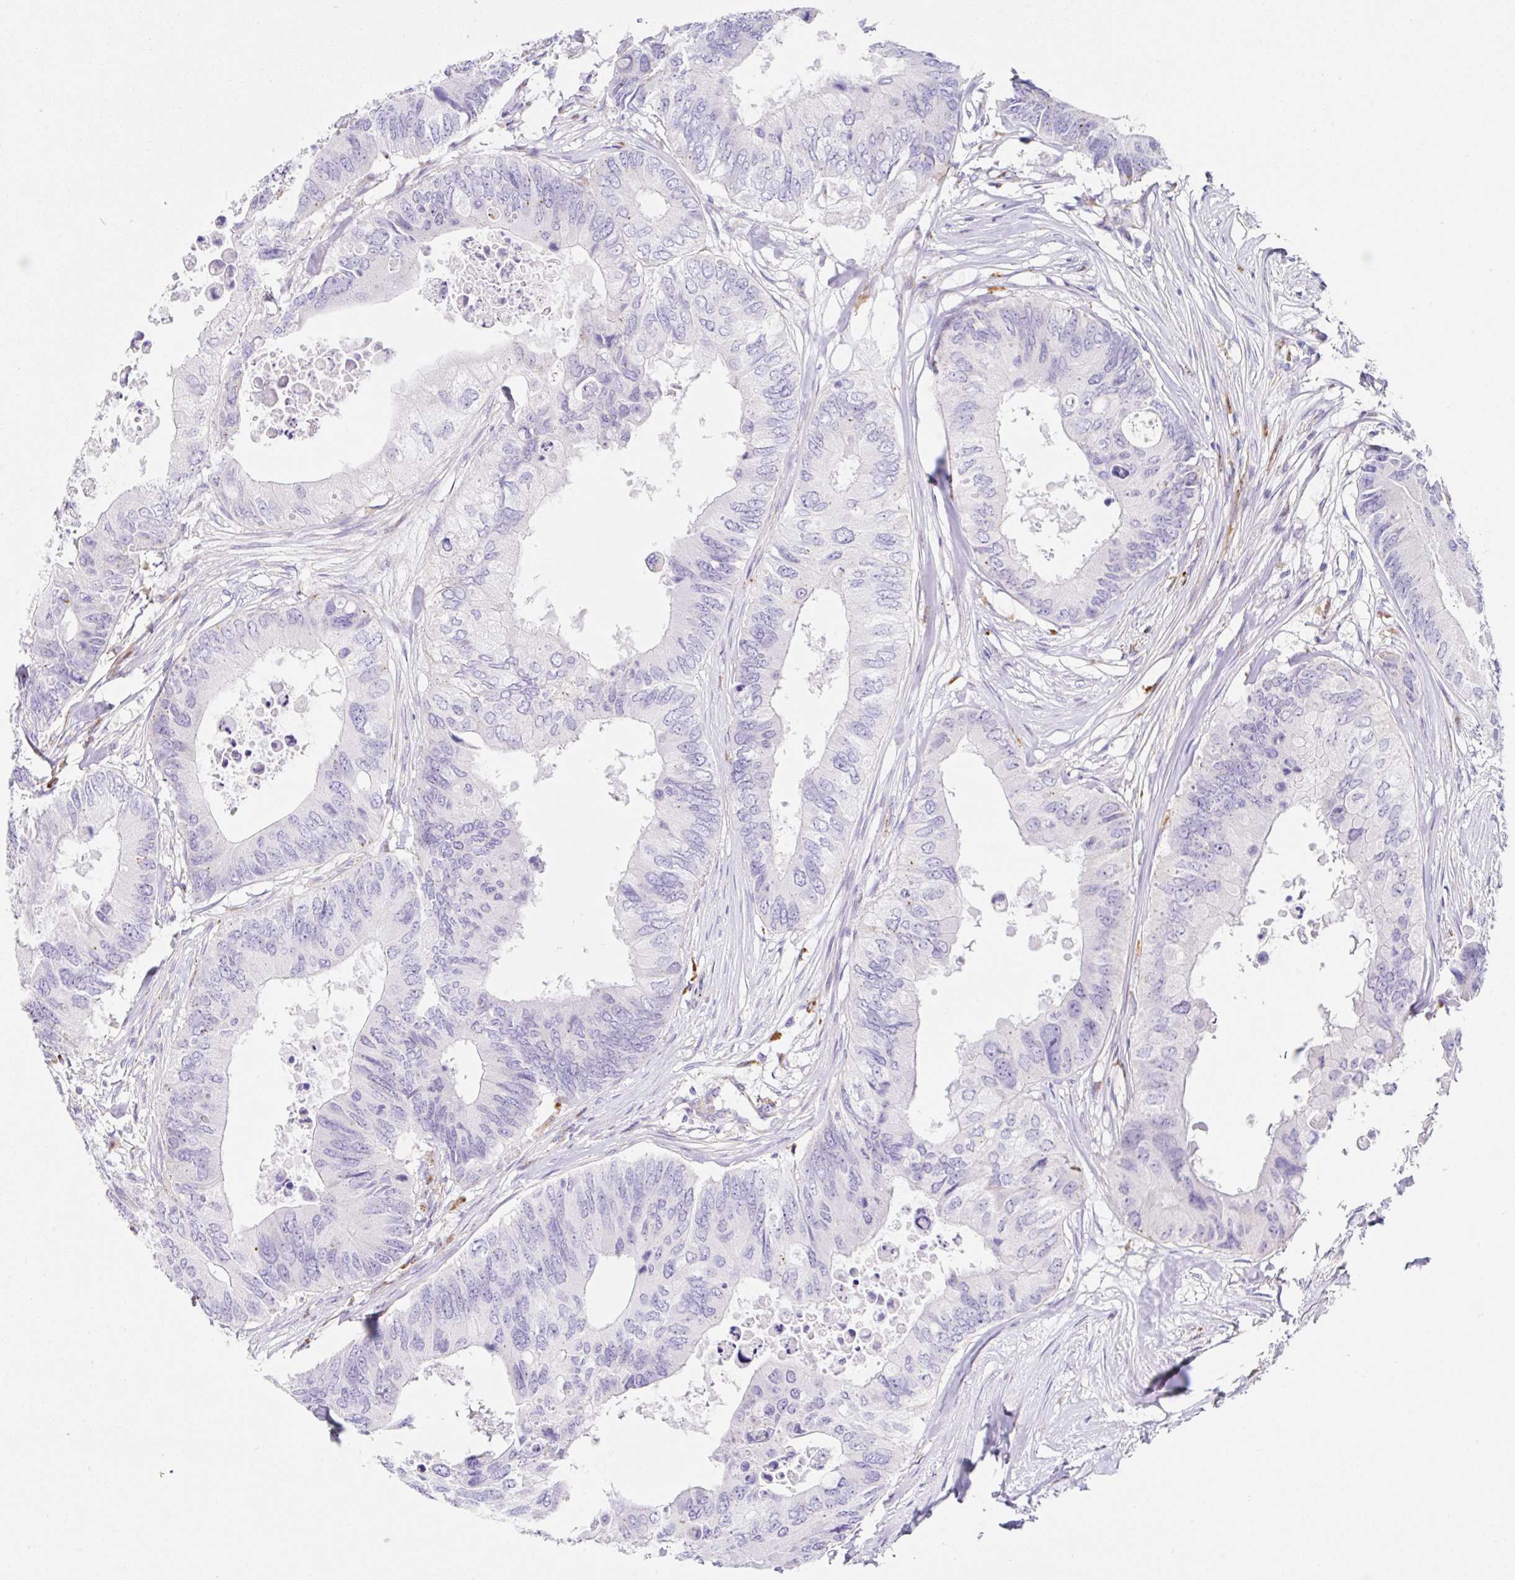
{"staining": {"intensity": "negative", "quantity": "none", "location": "none"}, "tissue": "colorectal cancer", "cell_type": "Tumor cells", "image_type": "cancer", "snomed": [{"axis": "morphology", "description": "Adenocarcinoma, NOS"}, {"axis": "topography", "description": "Colon"}], "caption": "IHC micrograph of human colorectal adenocarcinoma stained for a protein (brown), which shows no staining in tumor cells.", "gene": "DKK4", "patient": {"sex": "male", "age": 71}}